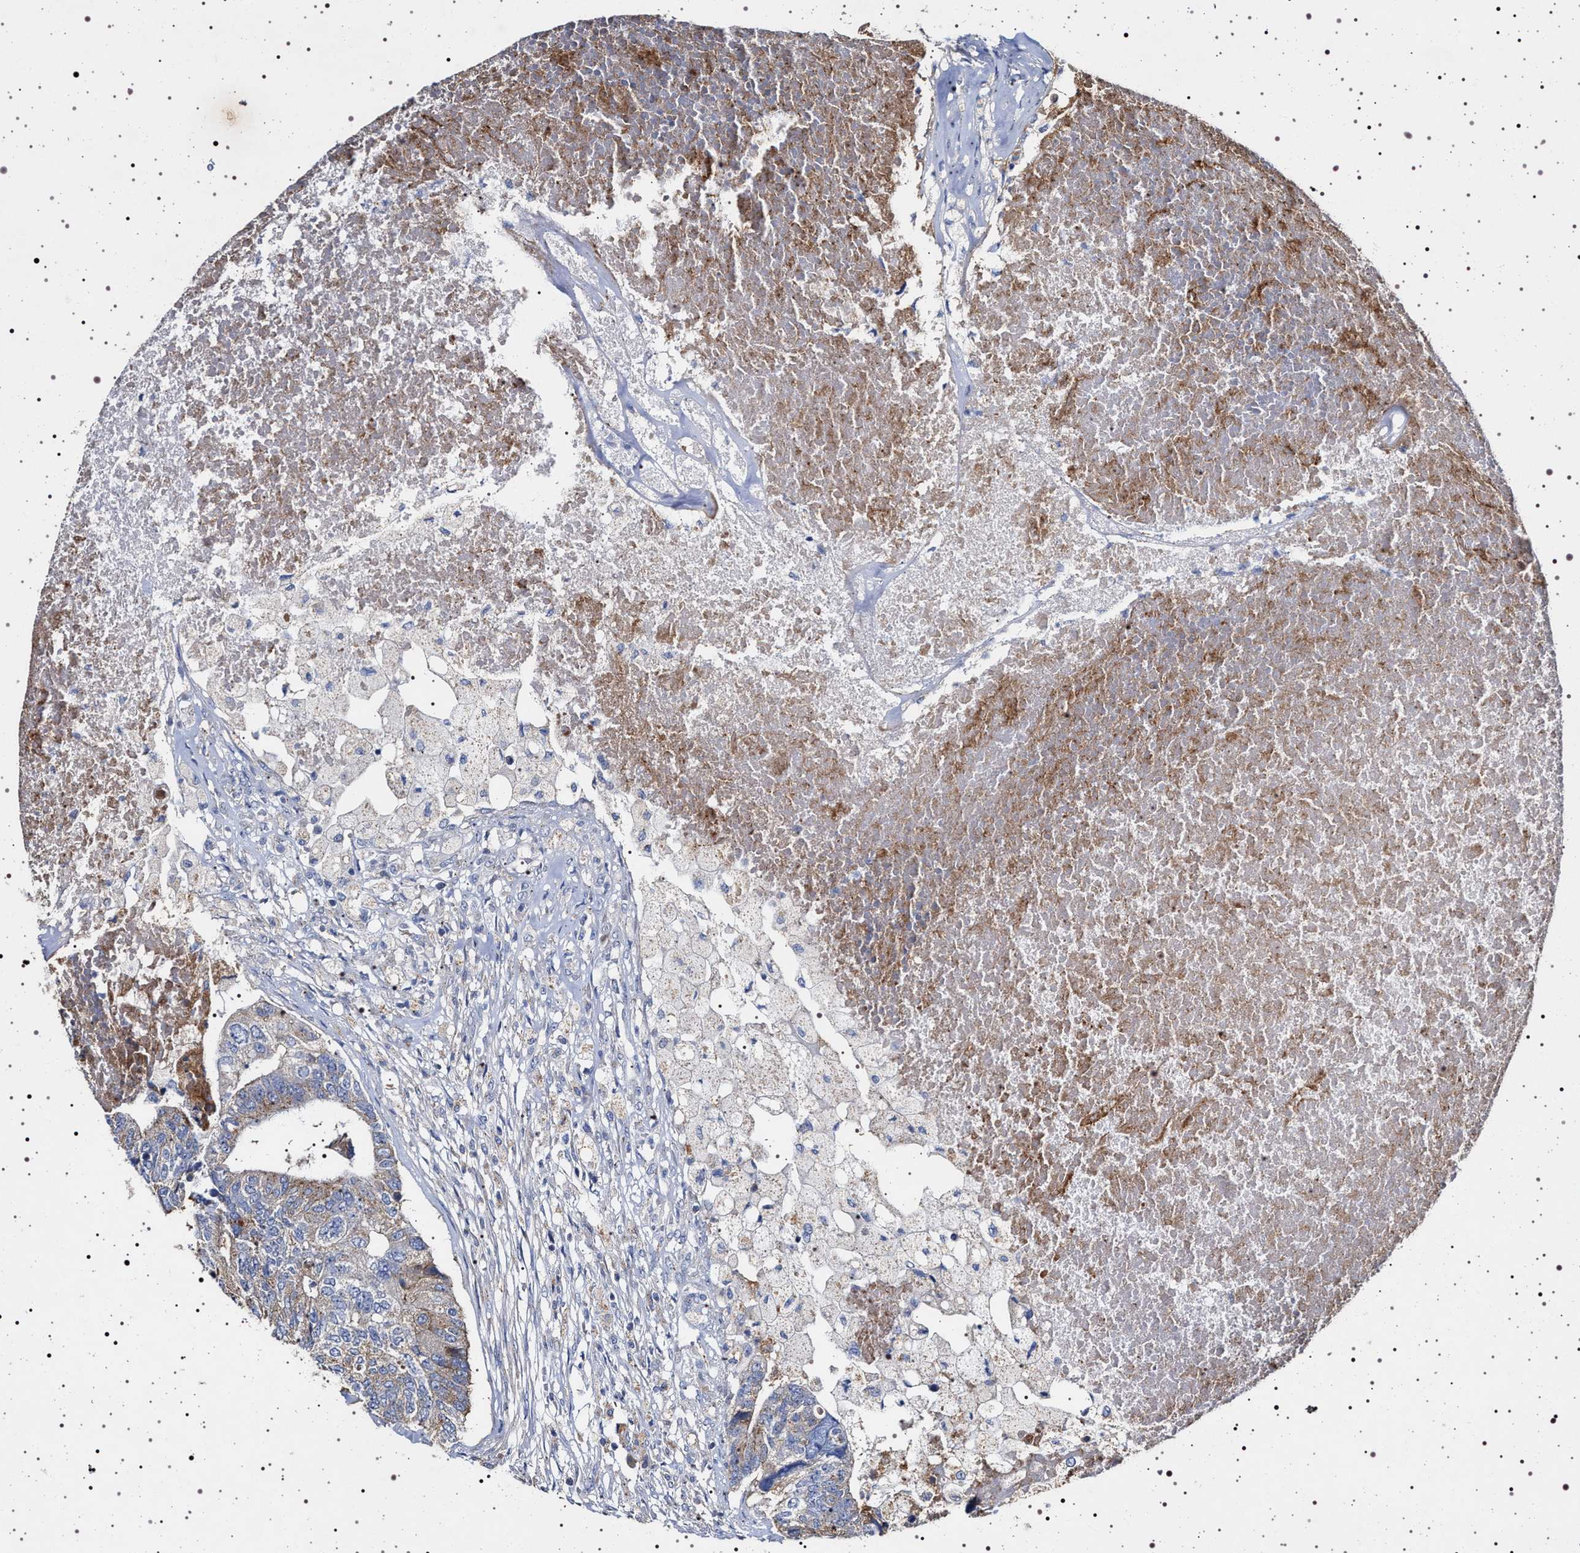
{"staining": {"intensity": "moderate", "quantity": "25%-75%", "location": "cytoplasmic/membranous"}, "tissue": "colorectal cancer", "cell_type": "Tumor cells", "image_type": "cancer", "snomed": [{"axis": "morphology", "description": "Adenocarcinoma, NOS"}, {"axis": "topography", "description": "Colon"}], "caption": "Moderate cytoplasmic/membranous expression for a protein is seen in approximately 25%-75% of tumor cells of colorectal adenocarcinoma using immunohistochemistry (IHC).", "gene": "NAALADL2", "patient": {"sex": "female", "age": 67}}